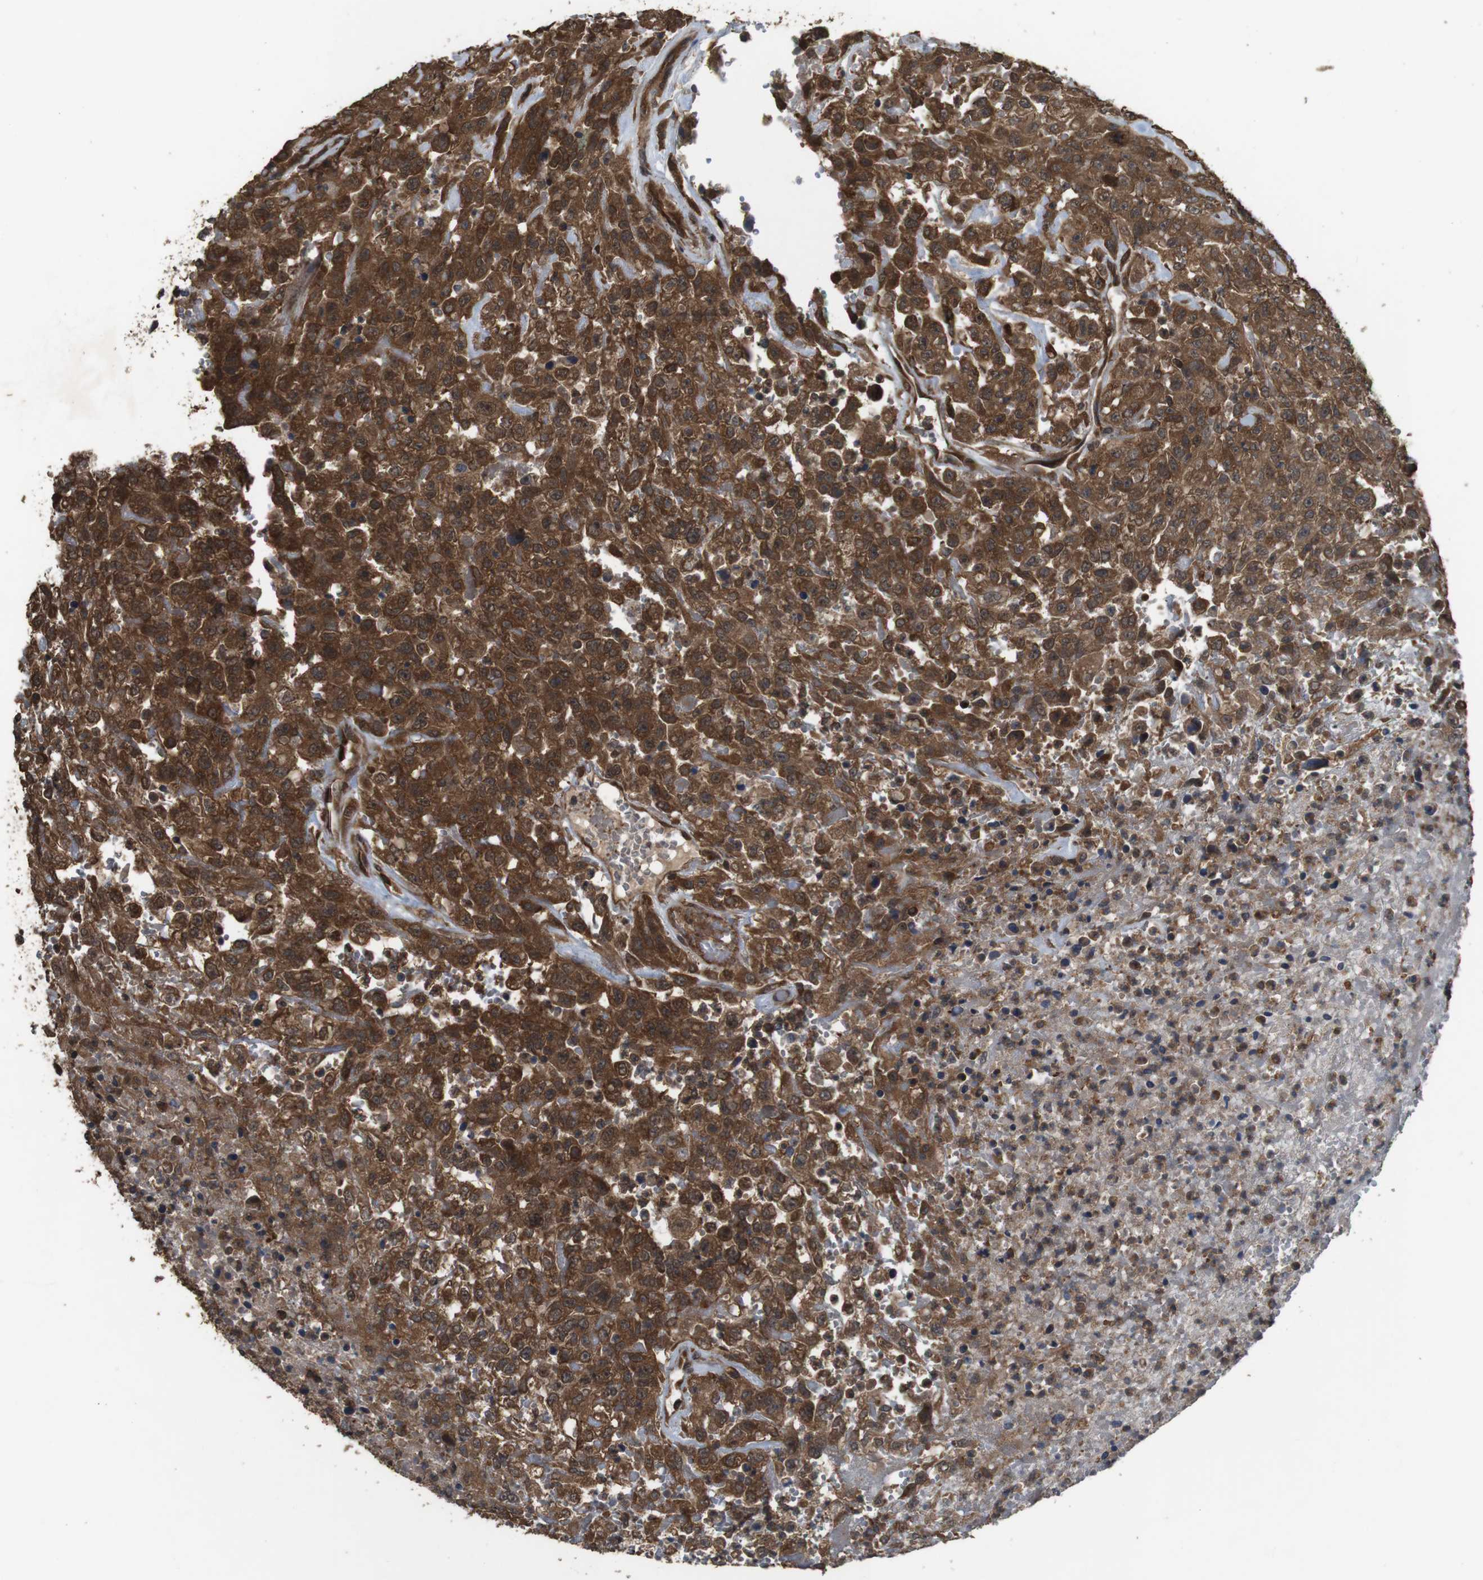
{"staining": {"intensity": "strong", "quantity": ">75%", "location": "cytoplasmic/membranous"}, "tissue": "urothelial cancer", "cell_type": "Tumor cells", "image_type": "cancer", "snomed": [{"axis": "morphology", "description": "Urothelial carcinoma, High grade"}, {"axis": "topography", "description": "Urinary bladder"}], "caption": "The immunohistochemical stain highlights strong cytoplasmic/membranous expression in tumor cells of high-grade urothelial carcinoma tissue.", "gene": "BAG4", "patient": {"sex": "male", "age": 46}}